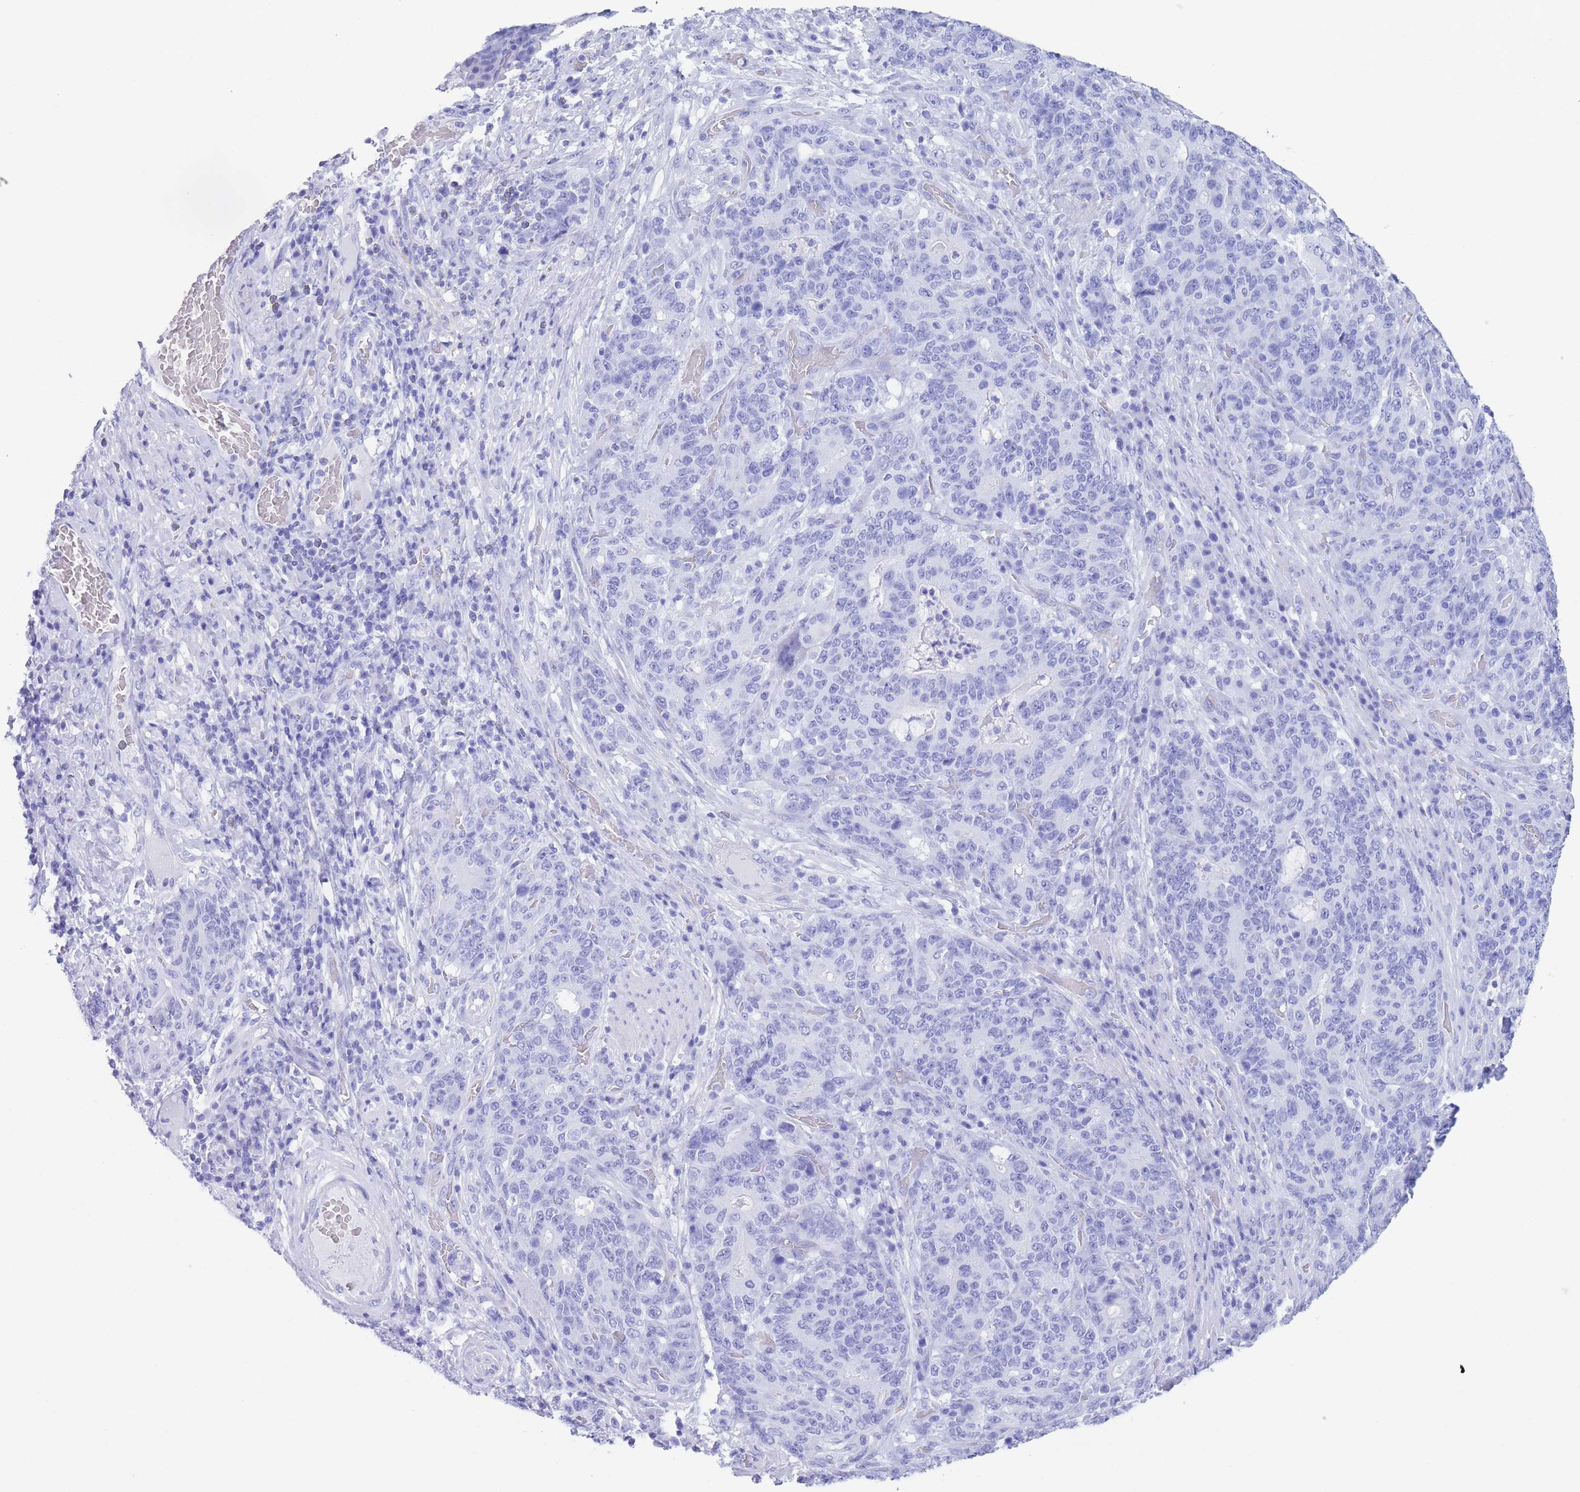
{"staining": {"intensity": "negative", "quantity": "none", "location": "none"}, "tissue": "stomach cancer", "cell_type": "Tumor cells", "image_type": "cancer", "snomed": [{"axis": "morphology", "description": "Normal tissue, NOS"}, {"axis": "morphology", "description": "Adenocarcinoma, NOS"}, {"axis": "topography", "description": "Stomach"}], "caption": "The micrograph displays no staining of tumor cells in stomach adenocarcinoma.", "gene": "SLCO1B3", "patient": {"sex": "female", "age": 64}}